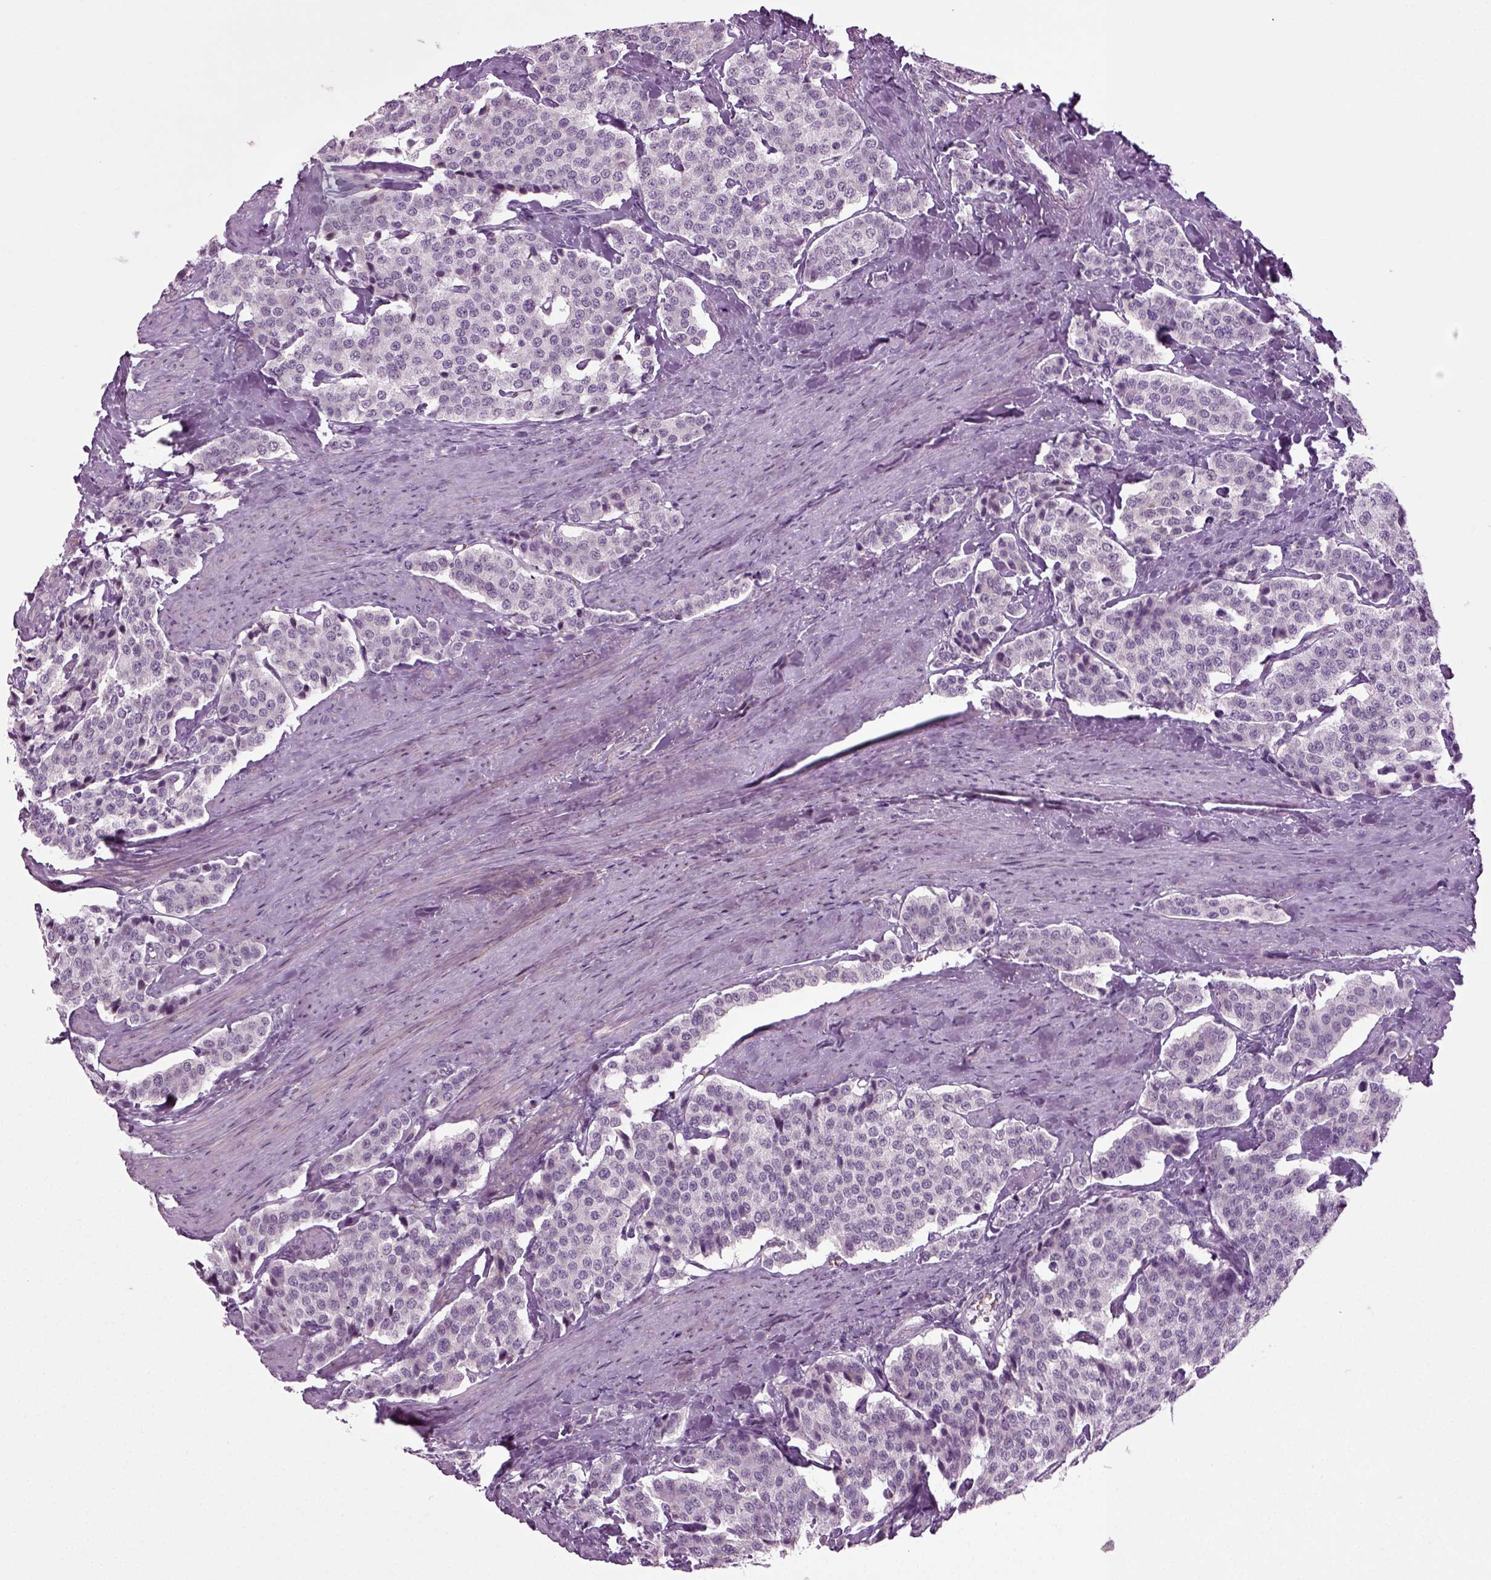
{"staining": {"intensity": "negative", "quantity": "none", "location": "none"}, "tissue": "carcinoid", "cell_type": "Tumor cells", "image_type": "cancer", "snomed": [{"axis": "morphology", "description": "Carcinoid, malignant, NOS"}, {"axis": "topography", "description": "Small intestine"}], "caption": "Tumor cells are negative for protein expression in human carcinoid.", "gene": "ZC2HC1C", "patient": {"sex": "female", "age": 58}}